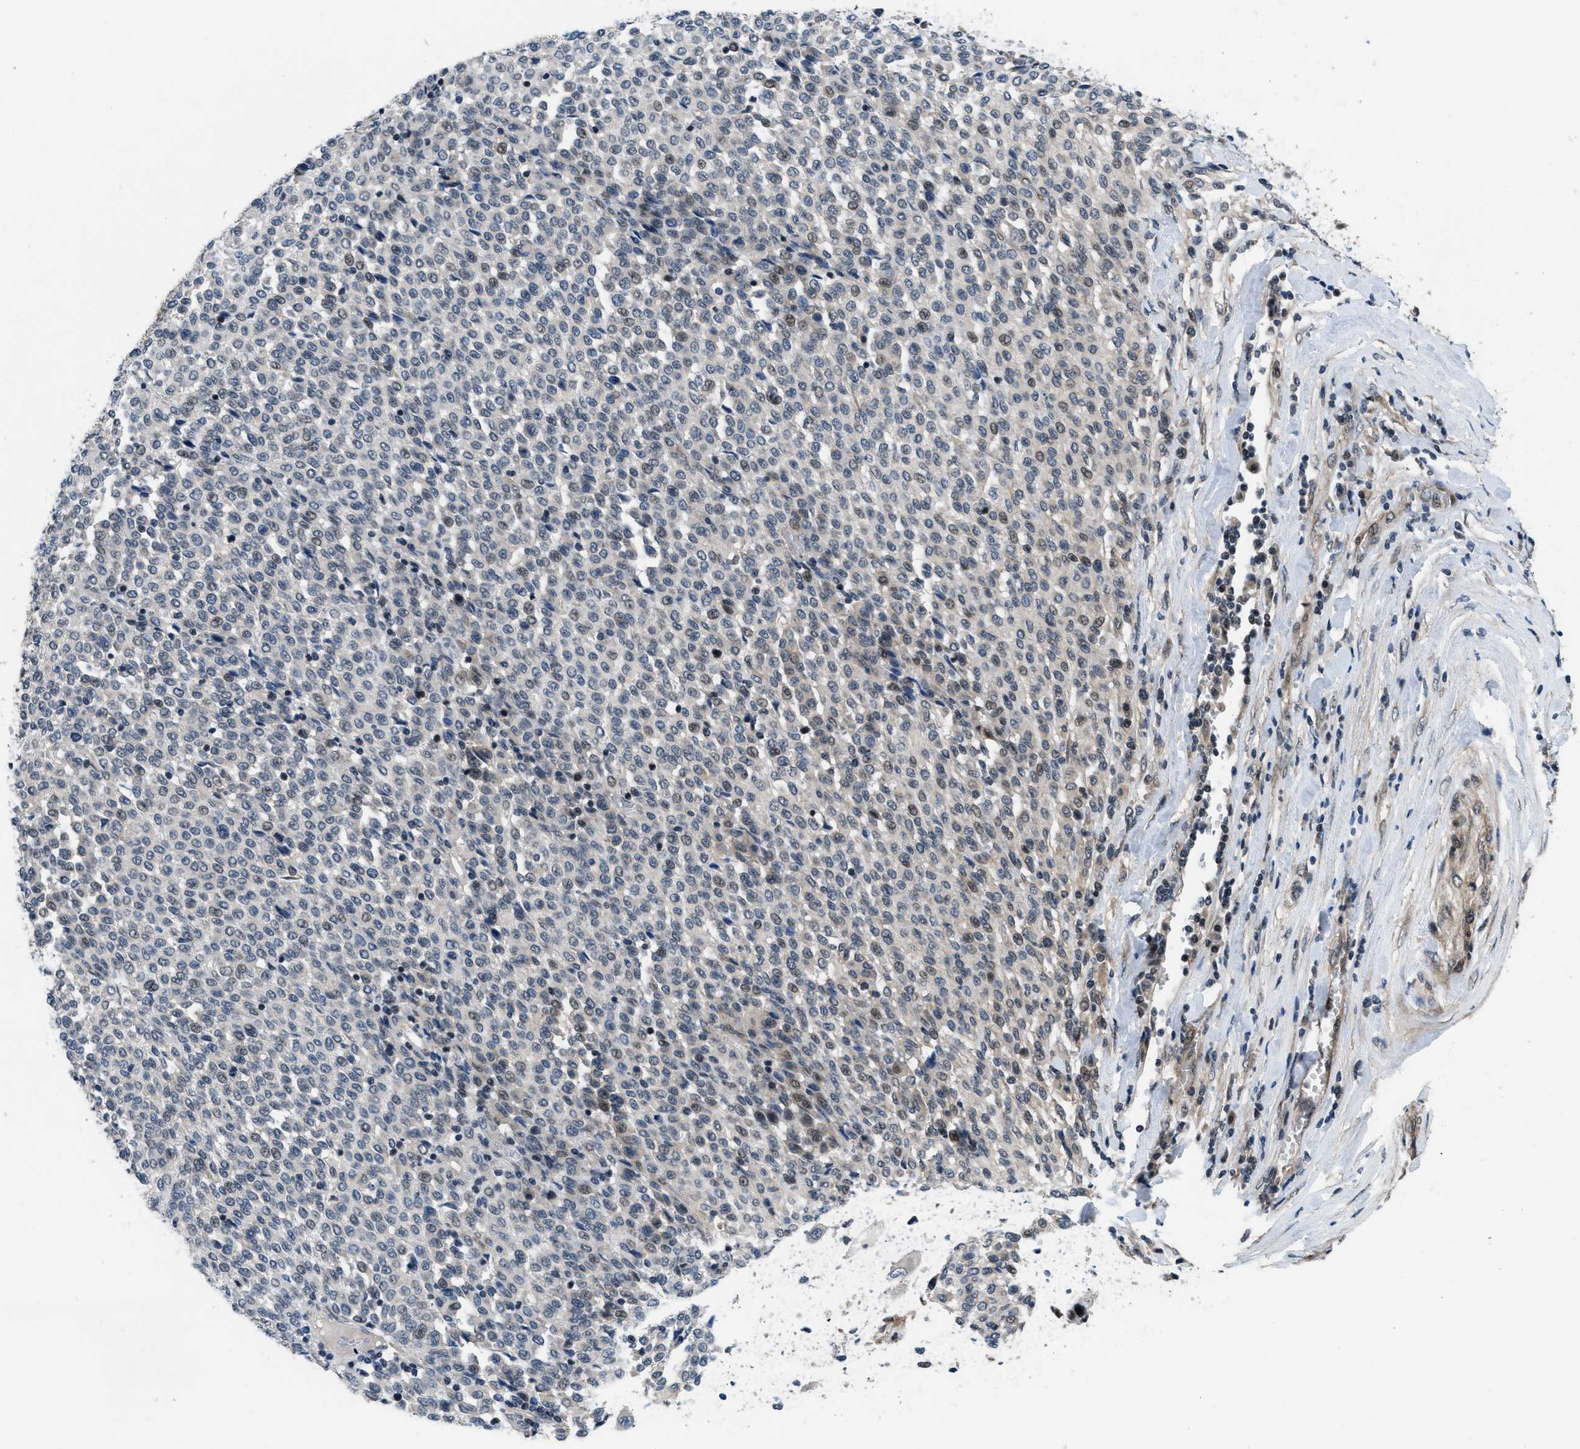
{"staining": {"intensity": "weak", "quantity": "25%-75%", "location": "nuclear"}, "tissue": "melanoma", "cell_type": "Tumor cells", "image_type": "cancer", "snomed": [{"axis": "morphology", "description": "Malignant melanoma, Metastatic site"}, {"axis": "topography", "description": "Pancreas"}], "caption": "High-power microscopy captured an IHC histopathology image of malignant melanoma (metastatic site), revealing weak nuclear positivity in about 25%-75% of tumor cells.", "gene": "SETD5", "patient": {"sex": "female", "age": 30}}